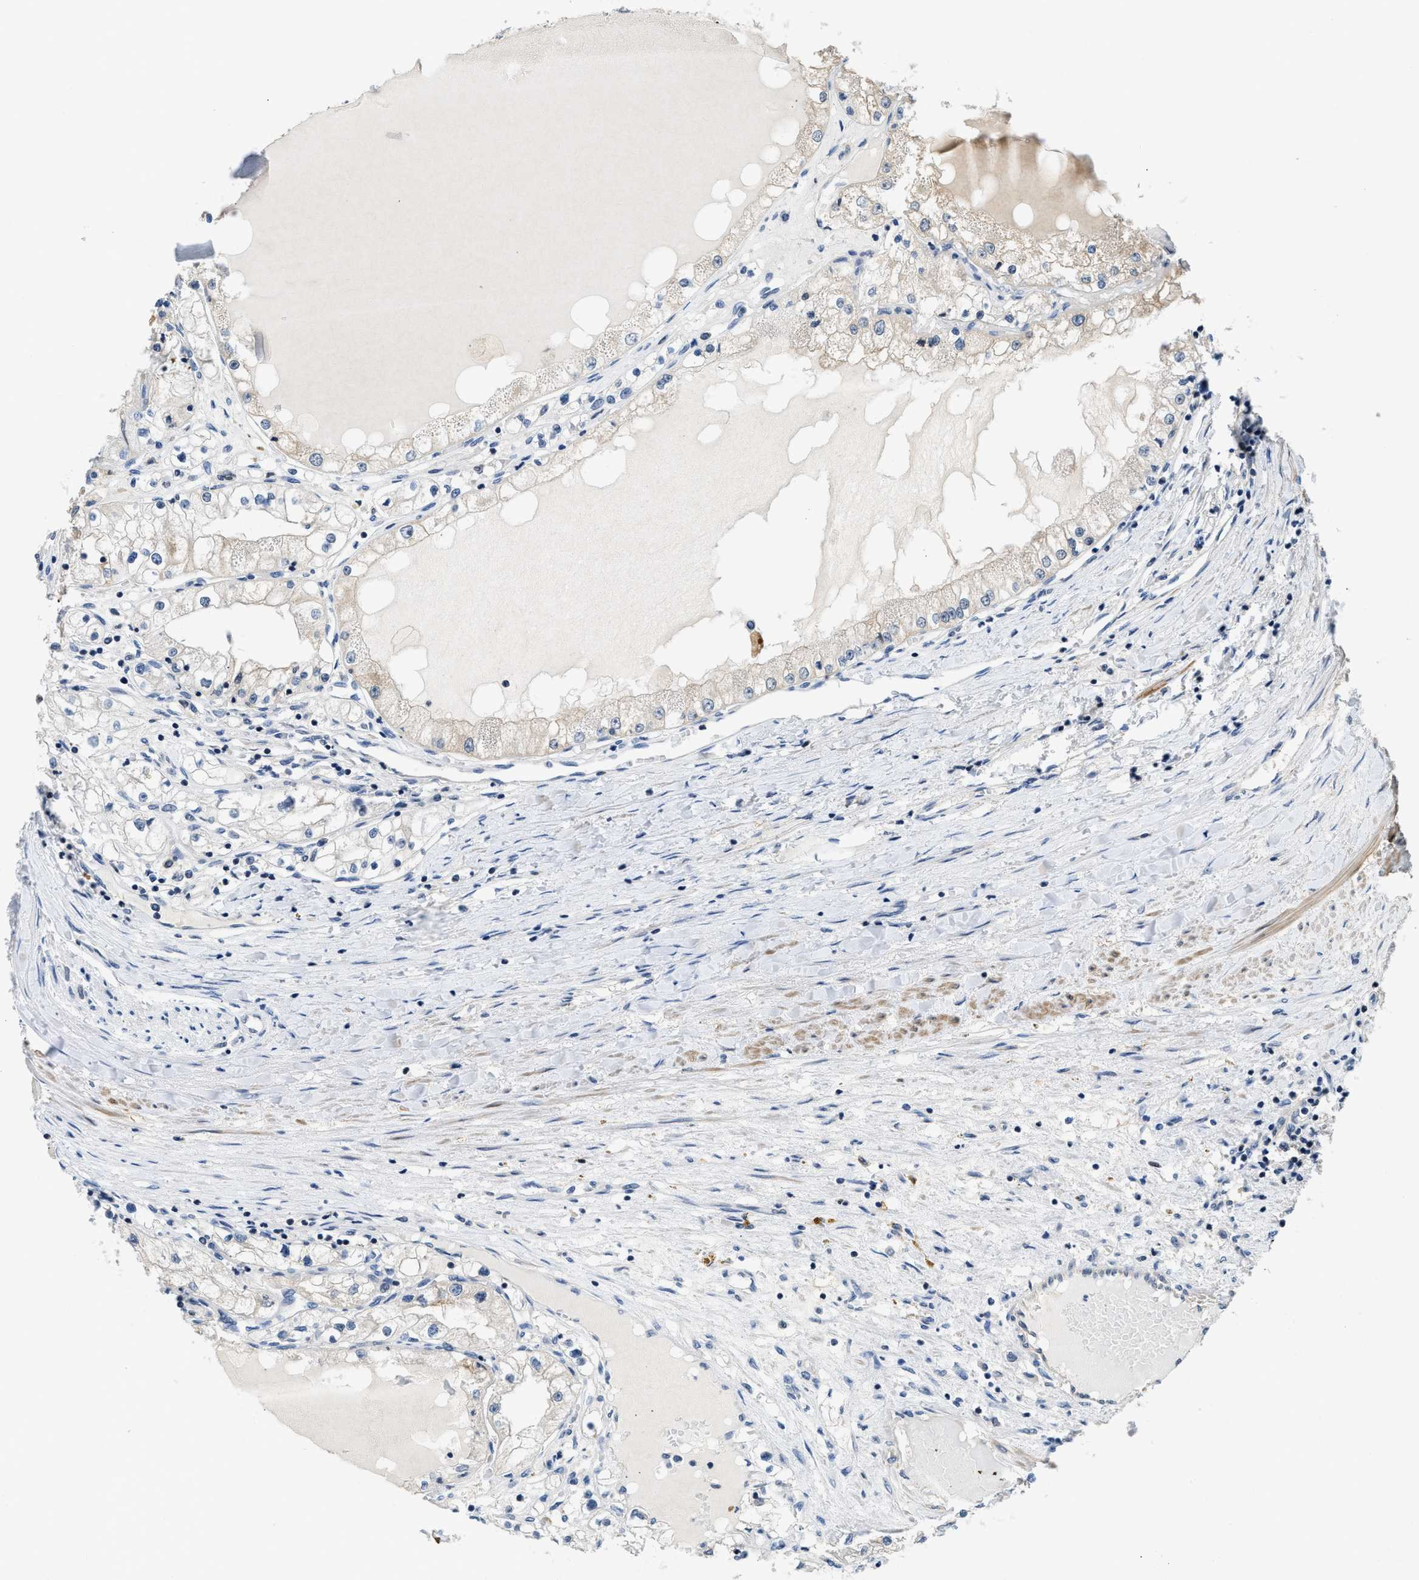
{"staining": {"intensity": "negative", "quantity": "none", "location": "none"}, "tissue": "renal cancer", "cell_type": "Tumor cells", "image_type": "cancer", "snomed": [{"axis": "morphology", "description": "Adenocarcinoma, NOS"}, {"axis": "topography", "description": "Kidney"}], "caption": "Tumor cells show no significant positivity in renal adenocarcinoma.", "gene": "TES", "patient": {"sex": "male", "age": 68}}